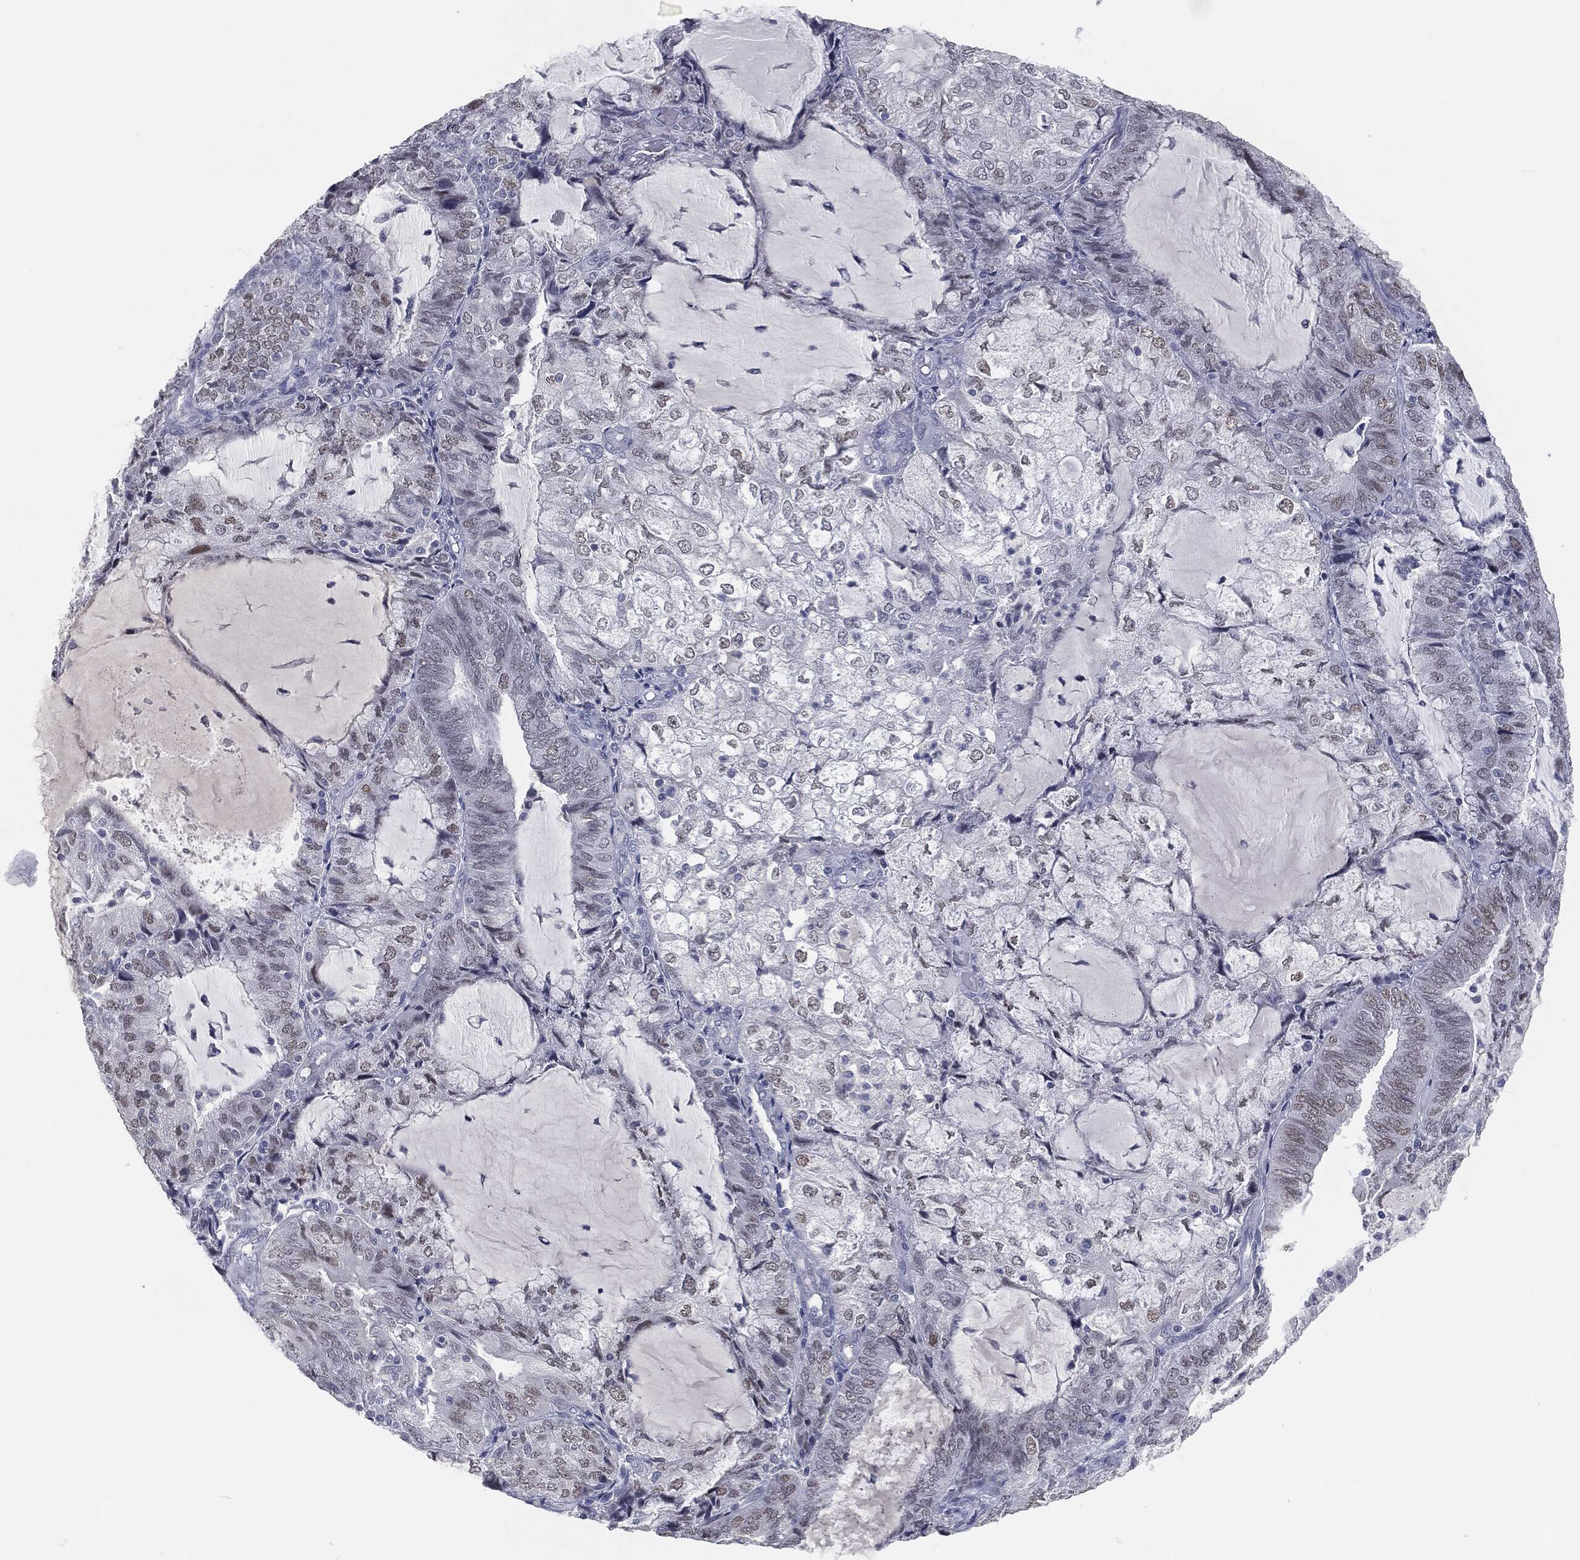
{"staining": {"intensity": "negative", "quantity": "none", "location": "none"}, "tissue": "endometrial cancer", "cell_type": "Tumor cells", "image_type": "cancer", "snomed": [{"axis": "morphology", "description": "Adenocarcinoma, NOS"}, {"axis": "topography", "description": "Endometrium"}], "caption": "Human adenocarcinoma (endometrial) stained for a protein using immunohistochemistry demonstrates no positivity in tumor cells.", "gene": "PRAME", "patient": {"sex": "female", "age": 81}}